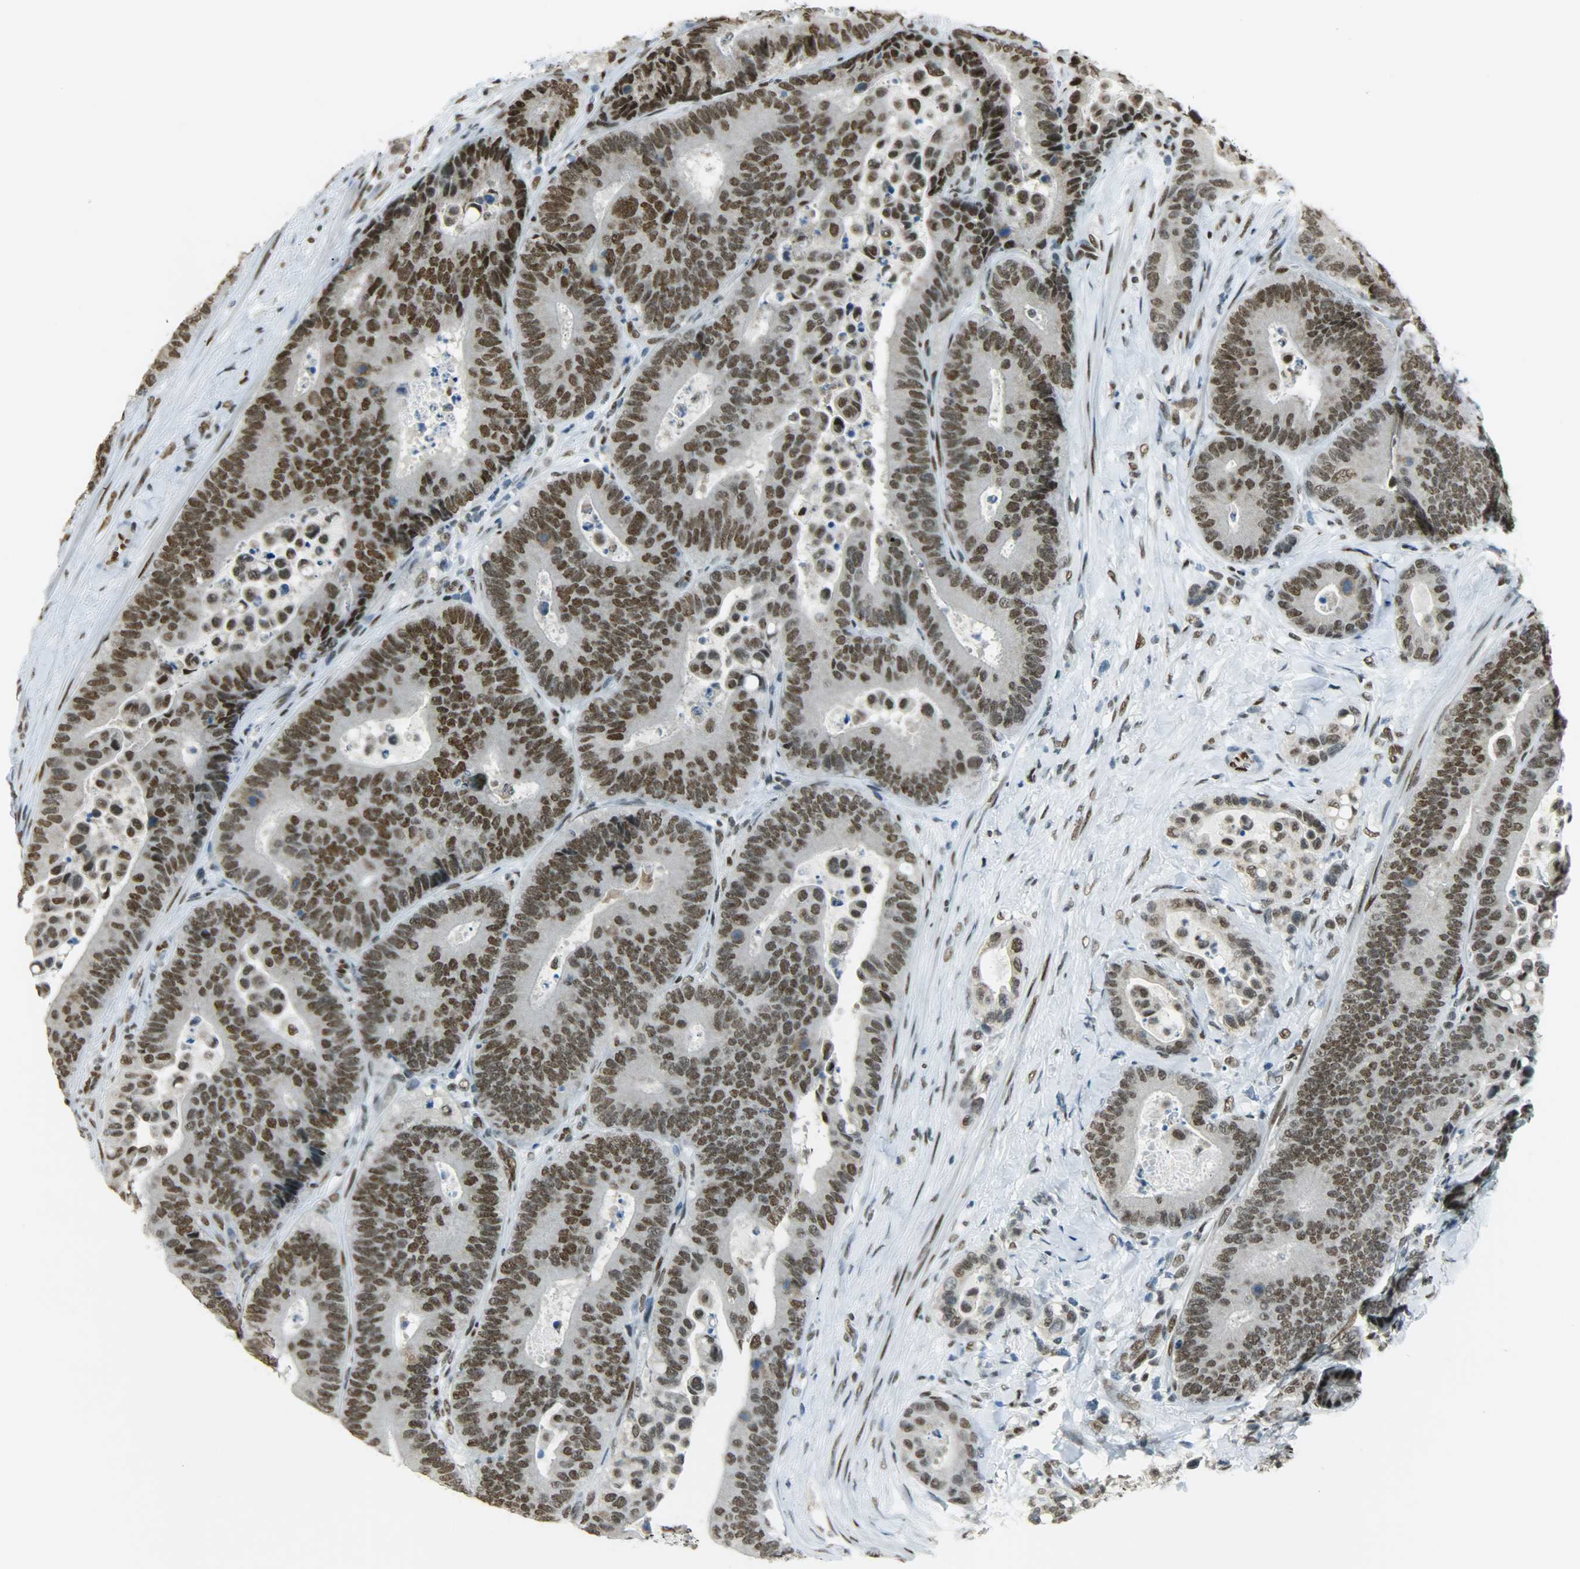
{"staining": {"intensity": "strong", "quantity": ">75%", "location": "nuclear"}, "tissue": "colorectal cancer", "cell_type": "Tumor cells", "image_type": "cancer", "snomed": [{"axis": "morphology", "description": "Normal tissue, NOS"}, {"axis": "morphology", "description": "Adenocarcinoma, NOS"}, {"axis": "topography", "description": "Colon"}], "caption": "Immunohistochemical staining of colorectal cancer exhibits strong nuclear protein expression in about >75% of tumor cells.", "gene": "MYEF2", "patient": {"sex": "male", "age": 82}}